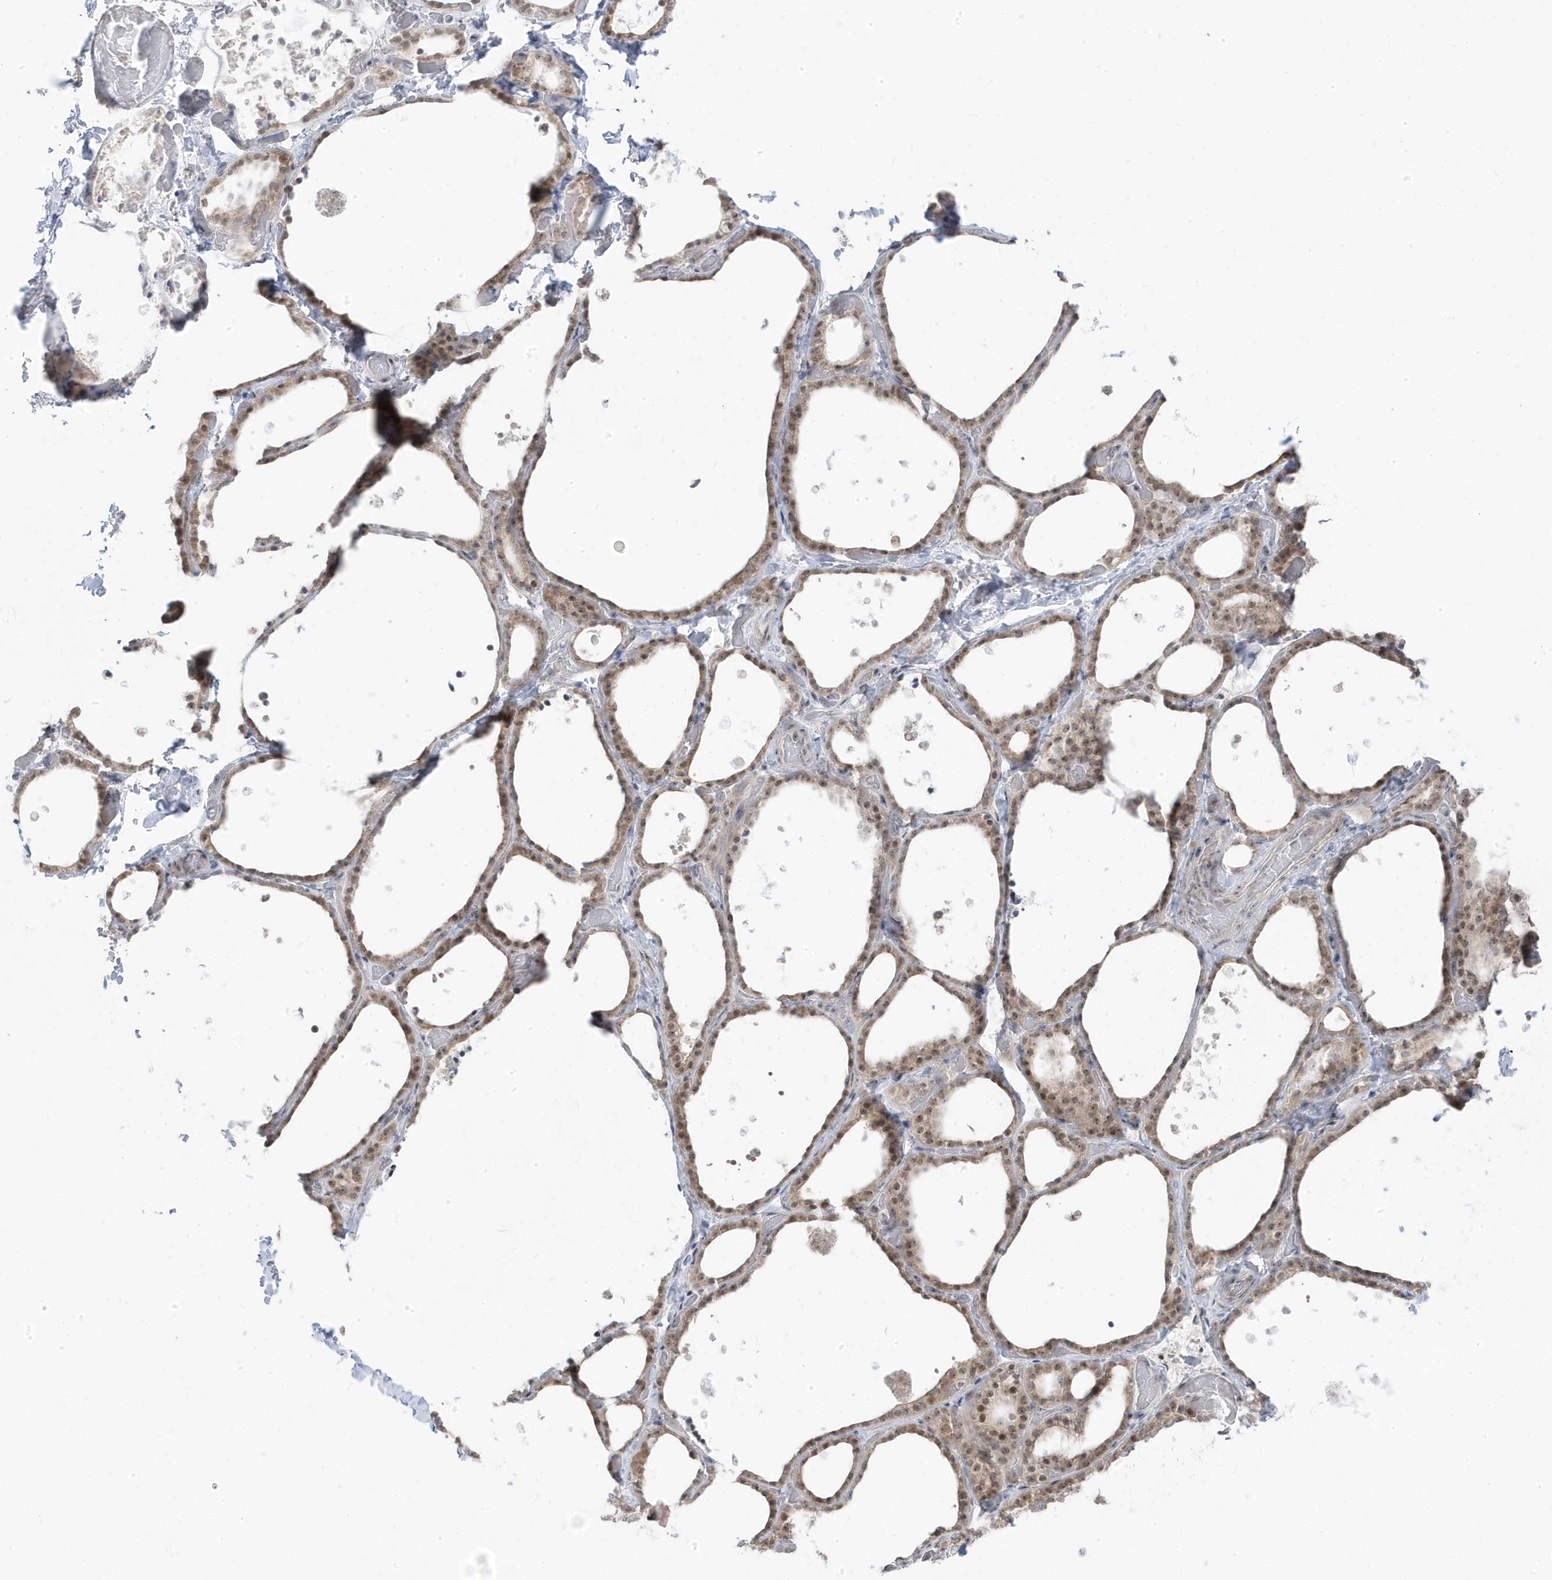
{"staining": {"intensity": "moderate", "quantity": ">75%", "location": "cytoplasmic/membranous,nuclear"}, "tissue": "thyroid gland", "cell_type": "Glandular cells", "image_type": "normal", "snomed": [{"axis": "morphology", "description": "Normal tissue, NOS"}, {"axis": "topography", "description": "Thyroid gland"}], "caption": "Protein staining of benign thyroid gland shows moderate cytoplasmic/membranous,nuclear staining in about >75% of glandular cells.", "gene": "TSEN15", "patient": {"sex": "female", "age": 44}}